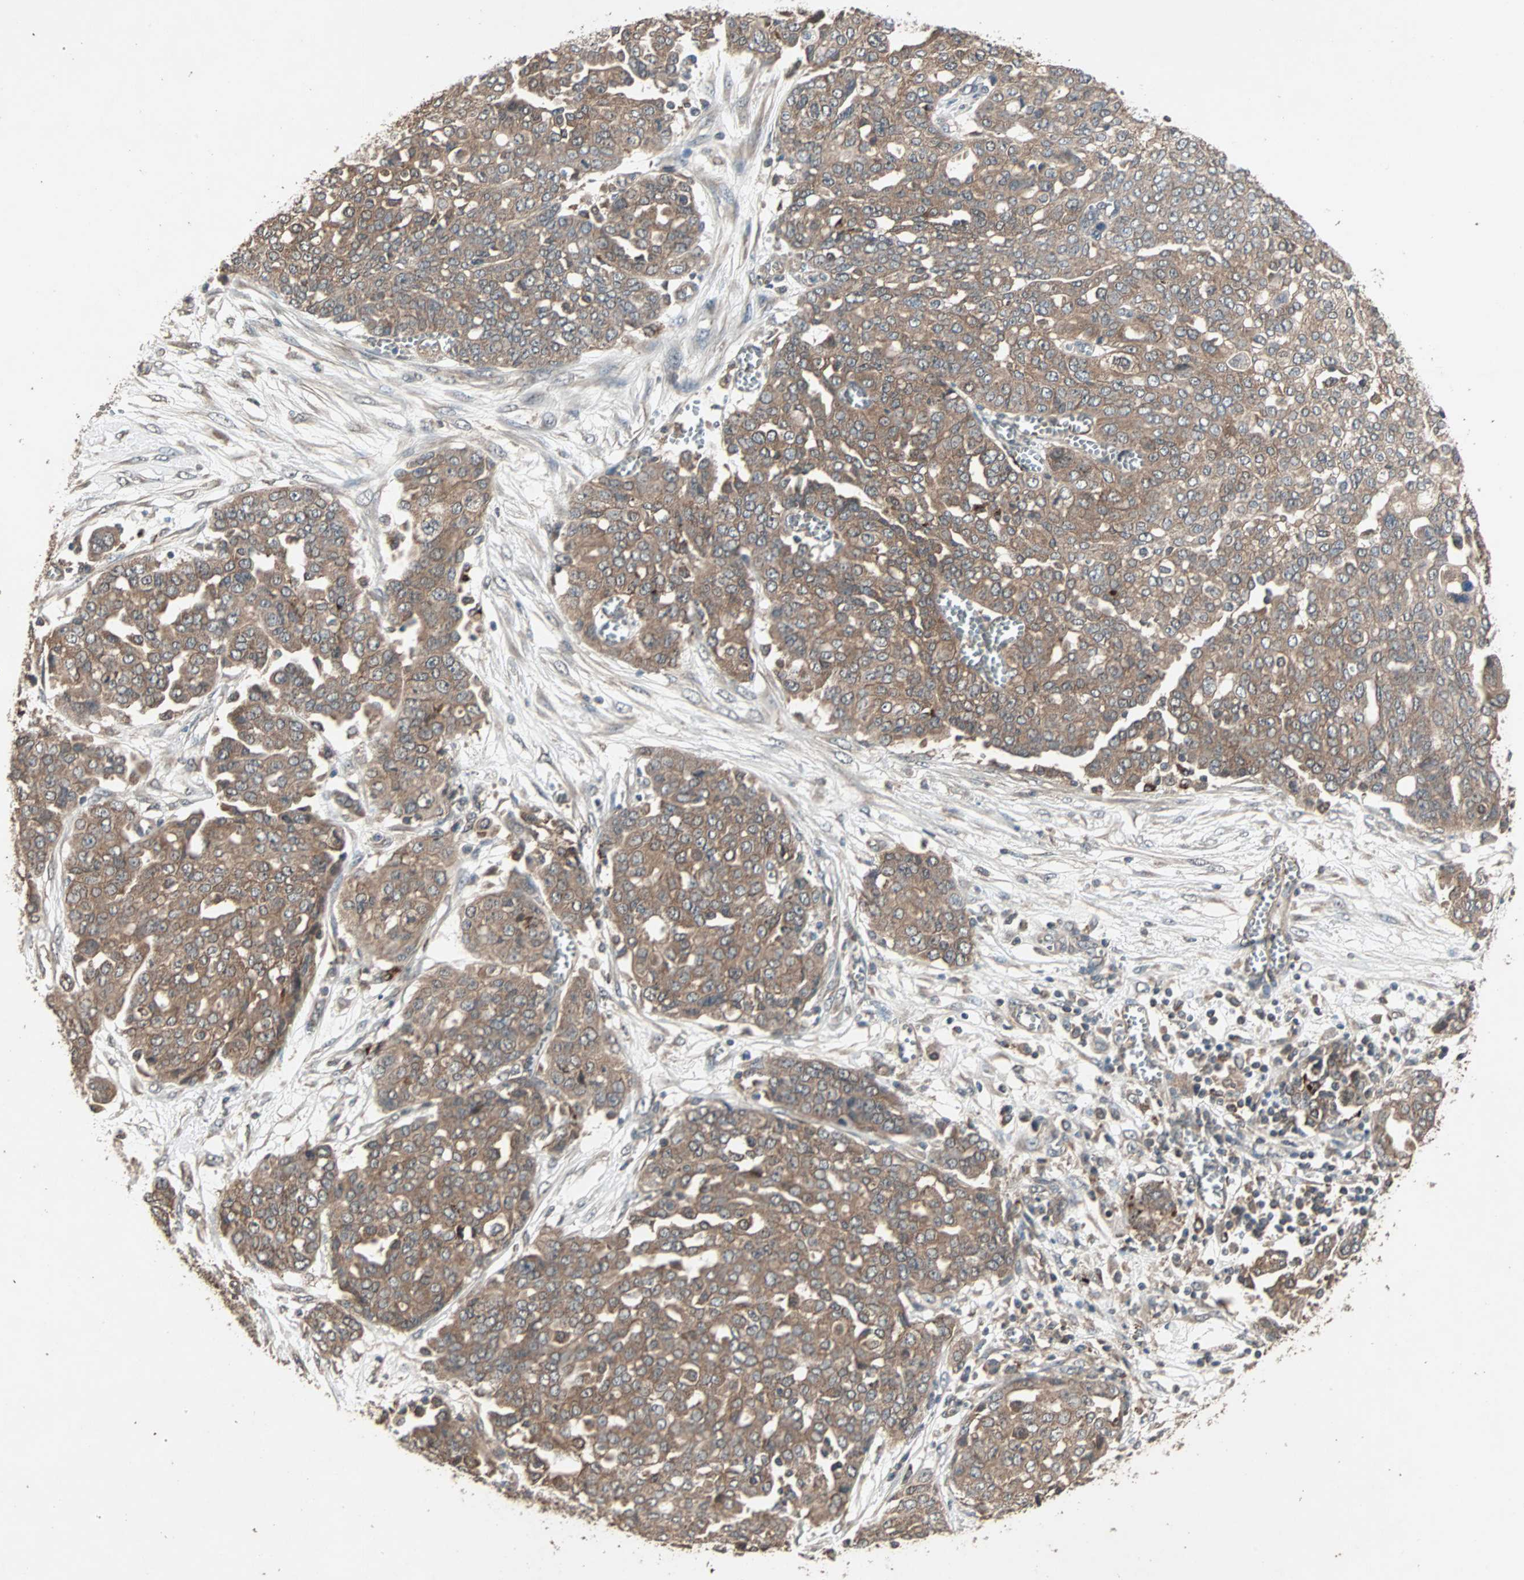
{"staining": {"intensity": "moderate", "quantity": ">75%", "location": "cytoplasmic/membranous"}, "tissue": "ovarian cancer", "cell_type": "Tumor cells", "image_type": "cancer", "snomed": [{"axis": "morphology", "description": "Cystadenocarcinoma, serous, NOS"}, {"axis": "topography", "description": "Soft tissue"}, {"axis": "topography", "description": "Ovary"}], "caption": "Tumor cells reveal medium levels of moderate cytoplasmic/membranous positivity in approximately >75% of cells in ovarian serous cystadenocarcinoma. (brown staining indicates protein expression, while blue staining denotes nuclei).", "gene": "UBAC1", "patient": {"sex": "female", "age": 57}}